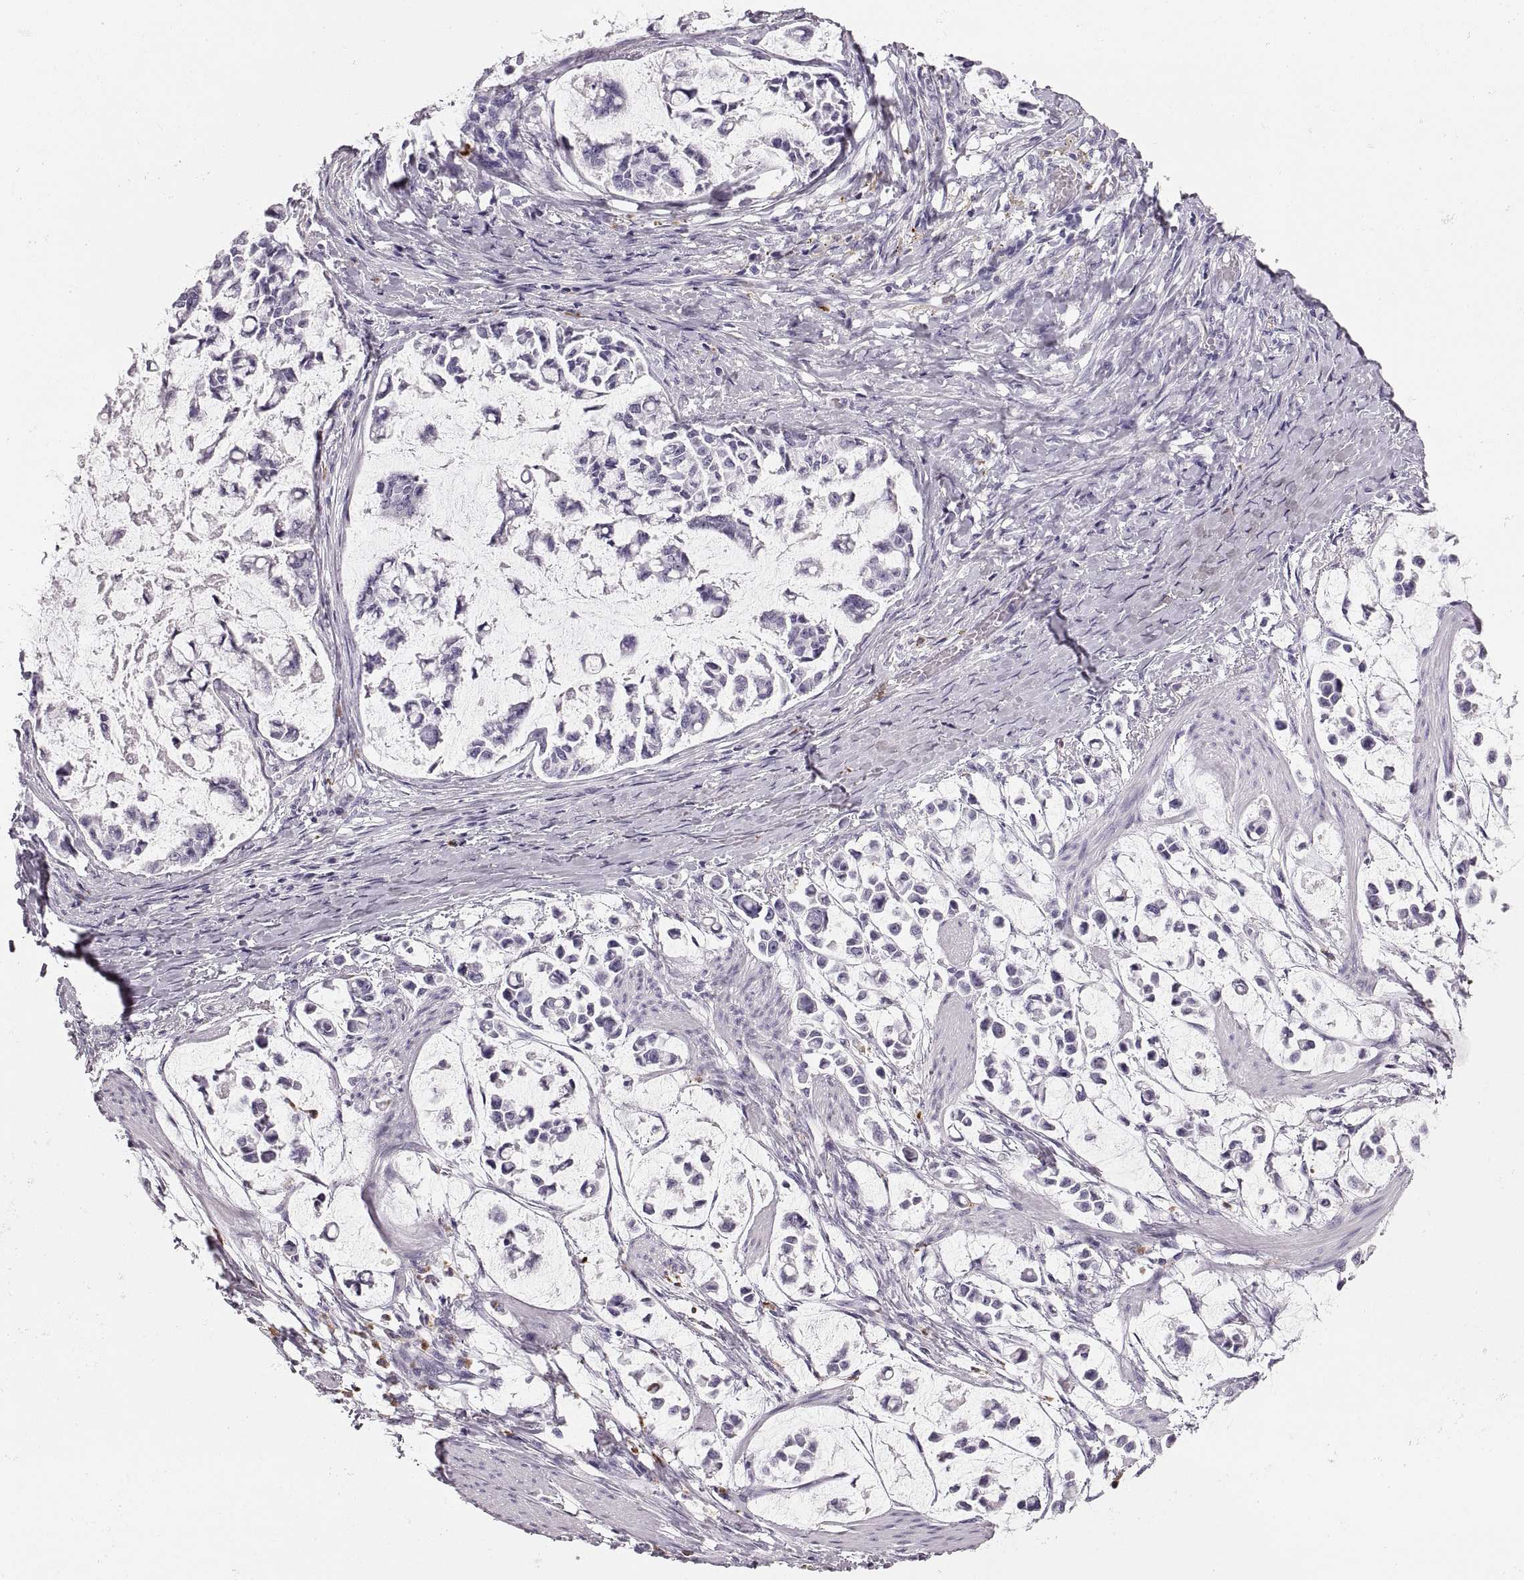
{"staining": {"intensity": "negative", "quantity": "none", "location": "none"}, "tissue": "stomach cancer", "cell_type": "Tumor cells", "image_type": "cancer", "snomed": [{"axis": "morphology", "description": "Adenocarcinoma, NOS"}, {"axis": "topography", "description": "Stomach"}], "caption": "High power microscopy histopathology image of an IHC image of stomach cancer (adenocarcinoma), revealing no significant positivity in tumor cells. The staining was performed using DAB to visualize the protein expression in brown, while the nuclei were stained in blue with hematoxylin (Magnification: 20x).", "gene": "MILR1", "patient": {"sex": "male", "age": 82}}